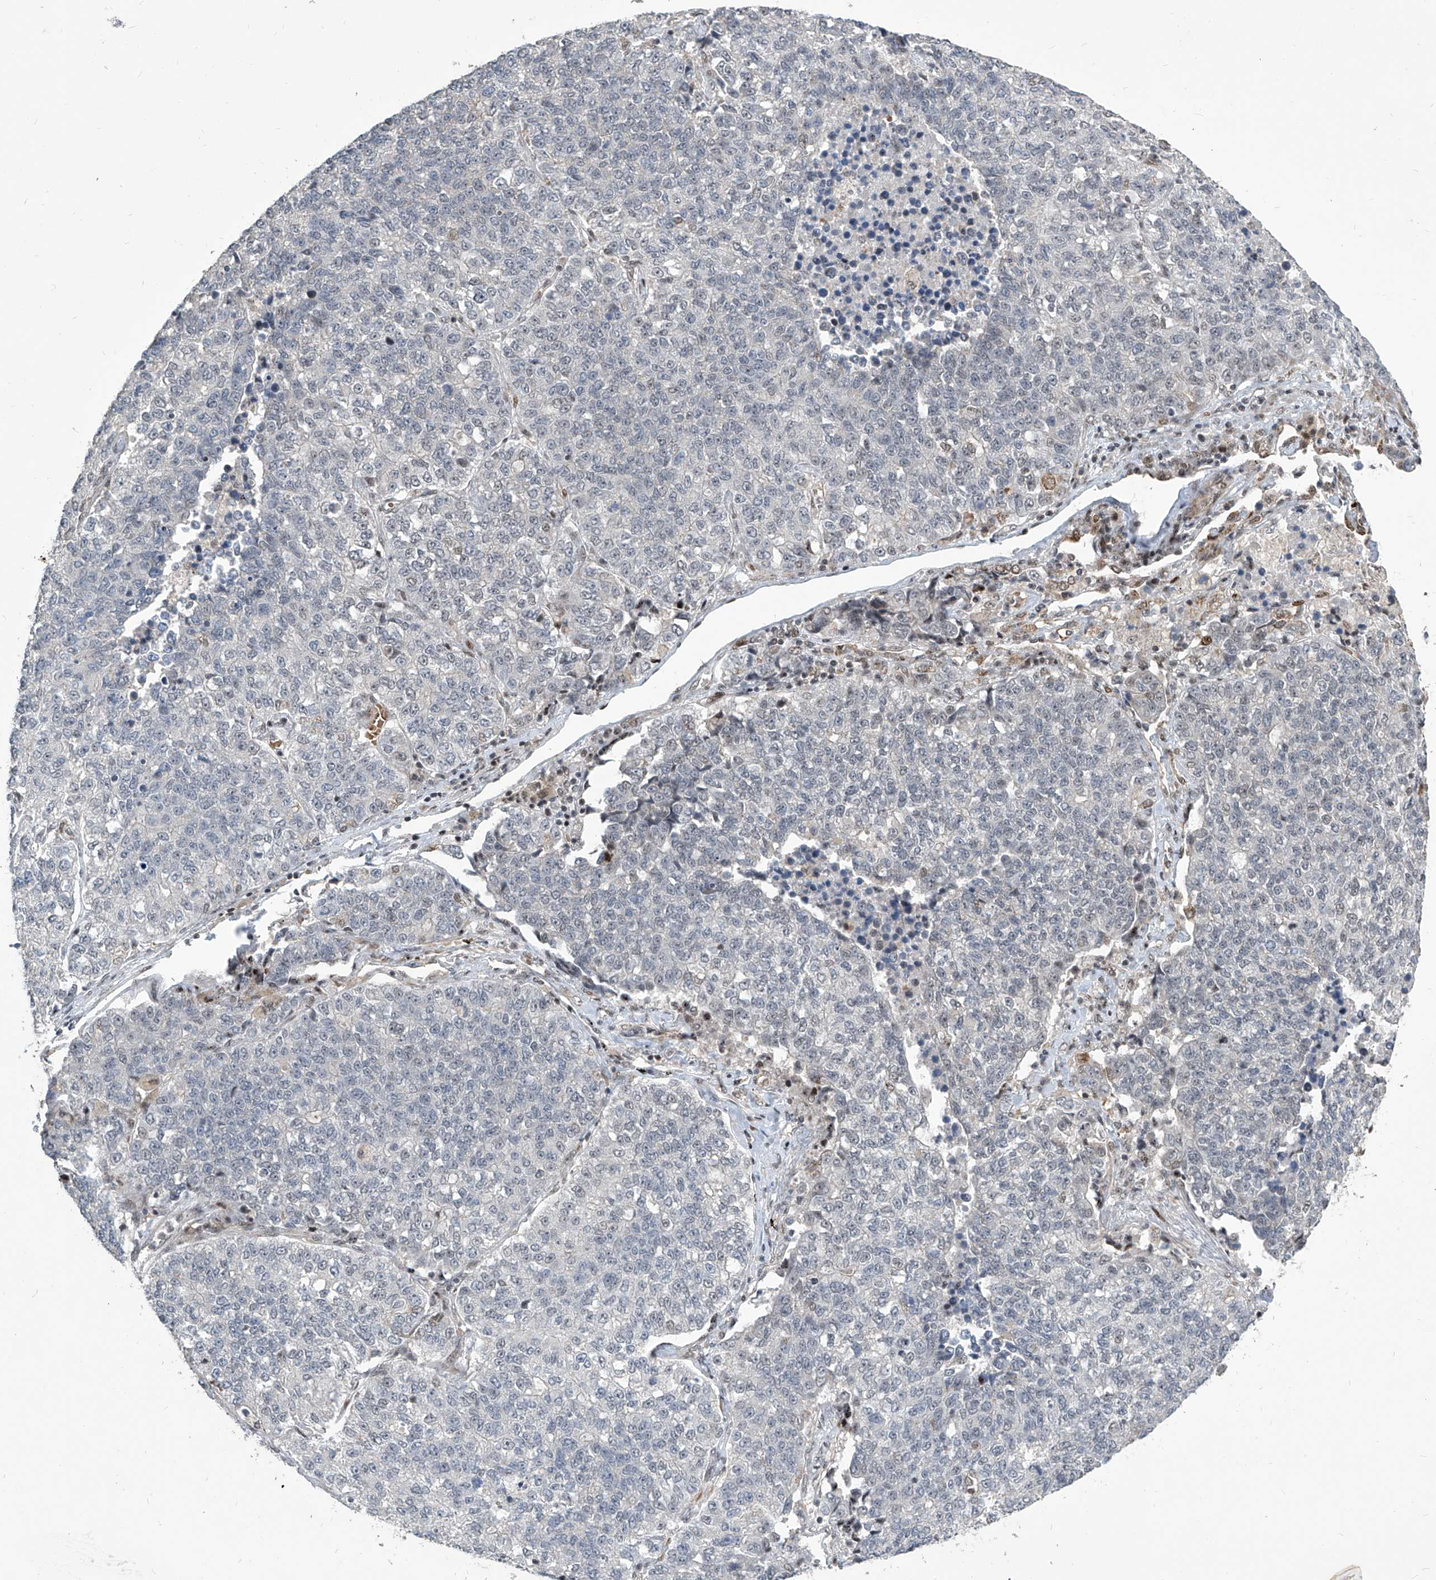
{"staining": {"intensity": "negative", "quantity": "none", "location": "none"}, "tissue": "lung cancer", "cell_type": "Tumor cells", "image_type": "cancer", "snomed": [{"axis": "morphology", "description": "Adenocarcinoma, NOS"}, {"axis": "topography", "description": "Lung"}], "caption": "High magnification brightfield microscopy of lung cancer (adenocarcinoma) stained with DAB (brown) and counterstained with hematoxylin (blue): tumor cells show no significant positivity. Nuclei are stained in blue.", "gene": "IRF2", "patient": {"sex": "male", "age": 49}}